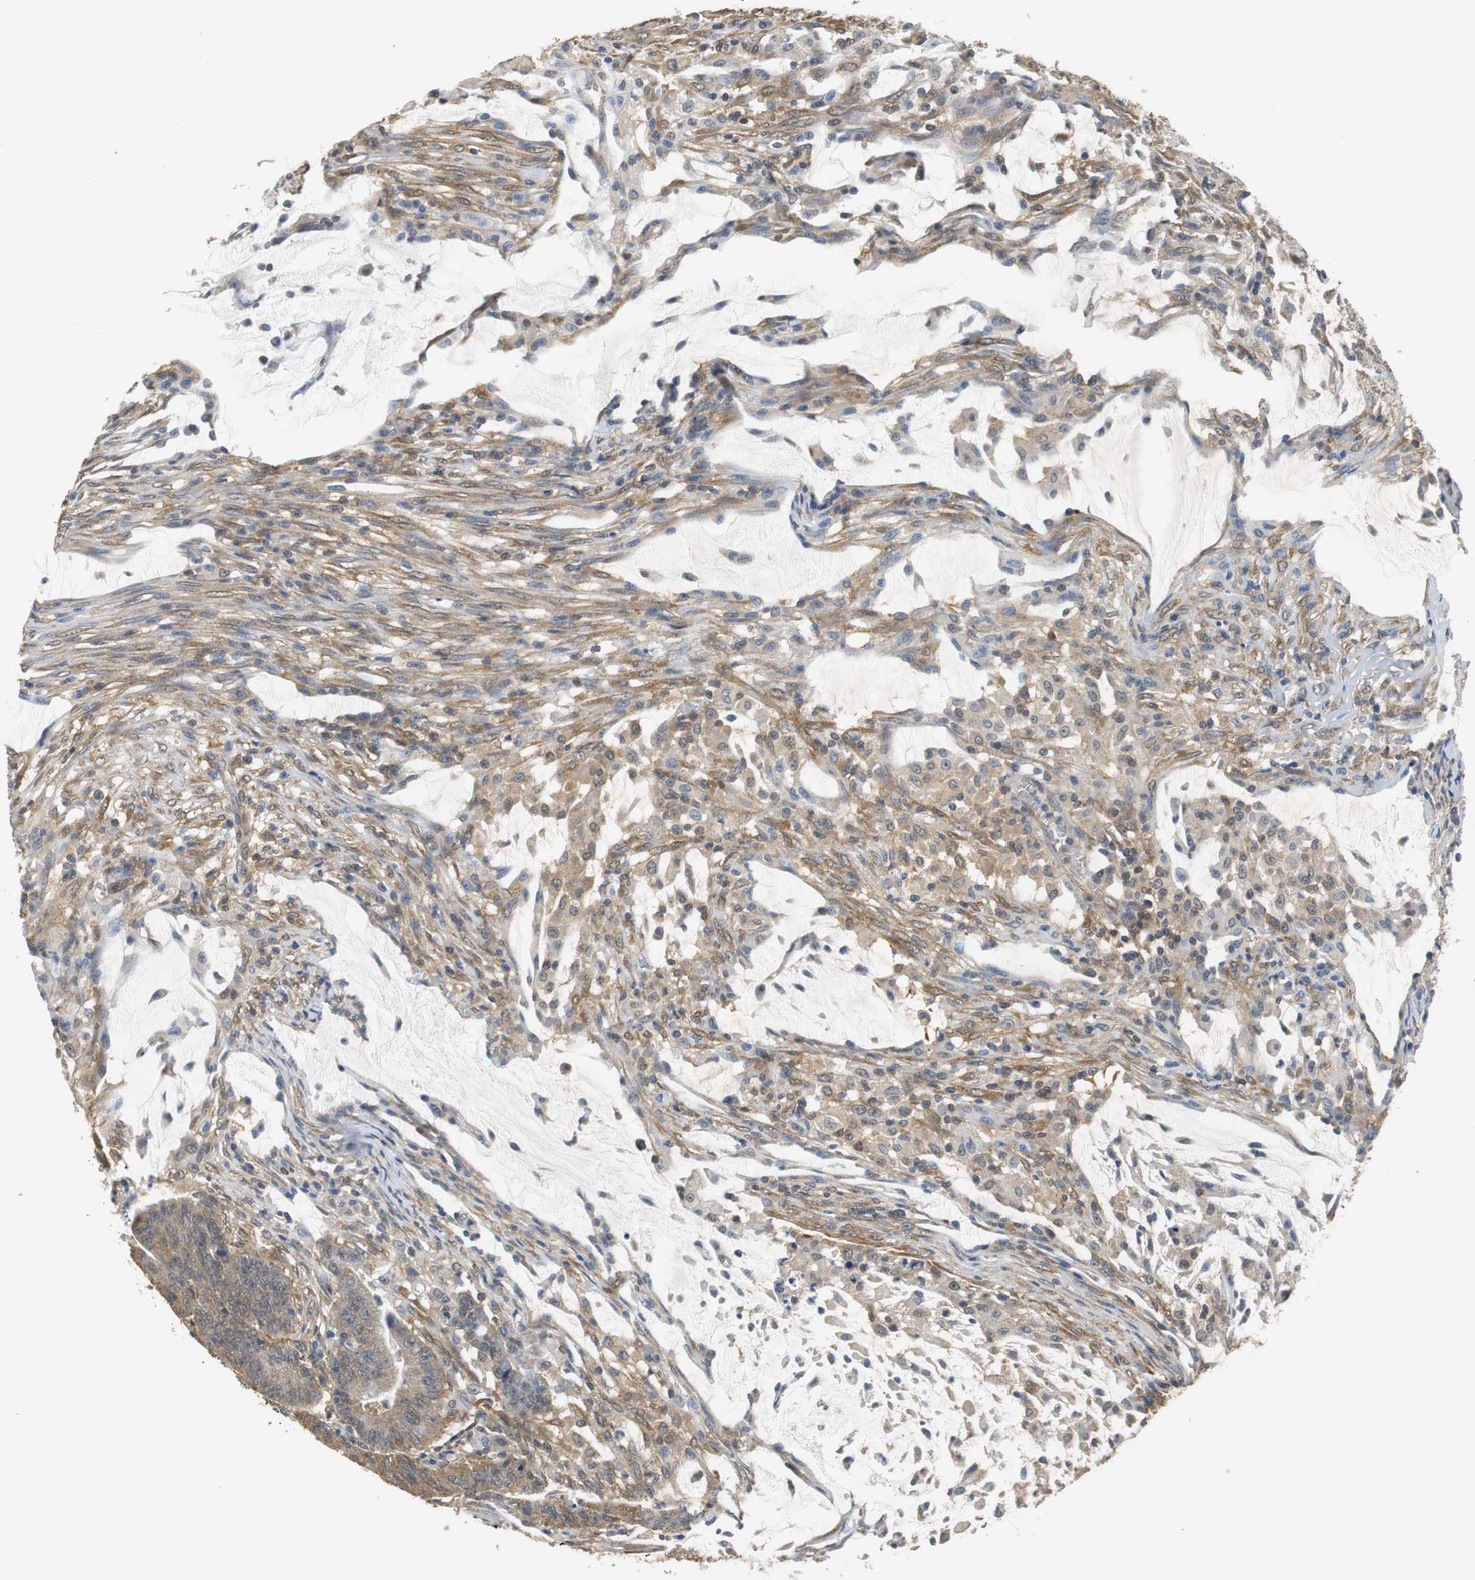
{"staining": {"intensity": "moderate", "quantity": ">75%", "location": "cytoplasmic/membranous"}, "tissue": "colorectal cancer", "cell_type": "Tumor cells", "image_type": "cancer", "snomed": [{"axis": "morphology", "description": "Adenocarcinoma, NOS"}, {"axis": "topography", "description": "Colon"}], "caption": "Colorectal adenocarcinoma tissue displays moderate cytoplasmic/membranous expression in approximately >75% of tumor cells", "gene": "UBQLN2", "patient": {"sex": "male", "age": 45}}